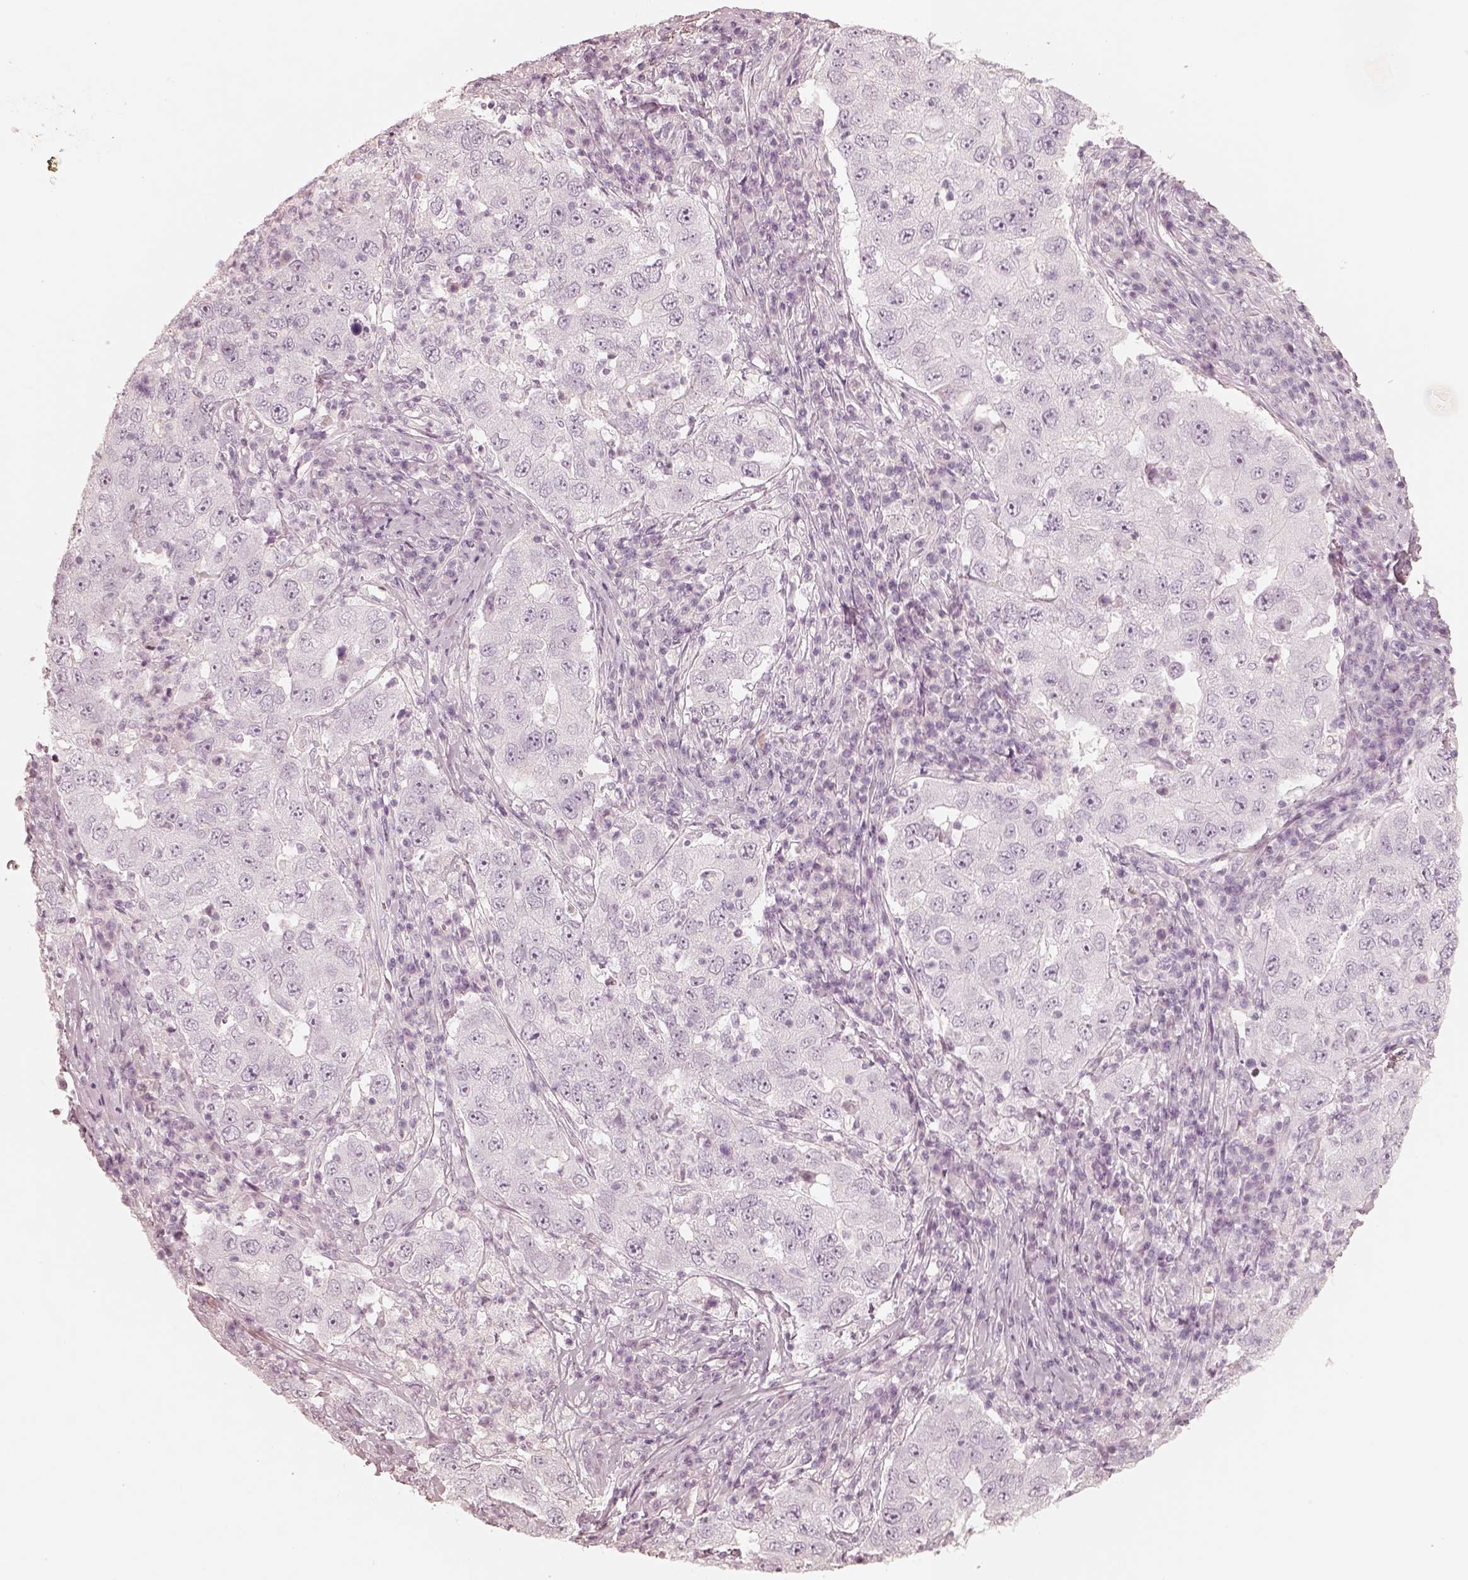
{"staining": {"intensity": "negative", "quantity": "none", "location": "none"}, "tissue": "lung cancer", "cell_type": "Tumor cells", "image_type": "cancer", "snomed": [{"axis": "morphology", "description": "Adenocarcinoma, NOS"}, {"axis": "topography", "description": "Lung"}], "caption": "Image shows no protein staining in tumor cells of adenocarcinoma (lung) tissue.", "gene": "KRT82", "patient": {"sex": "male", "age": 73}}